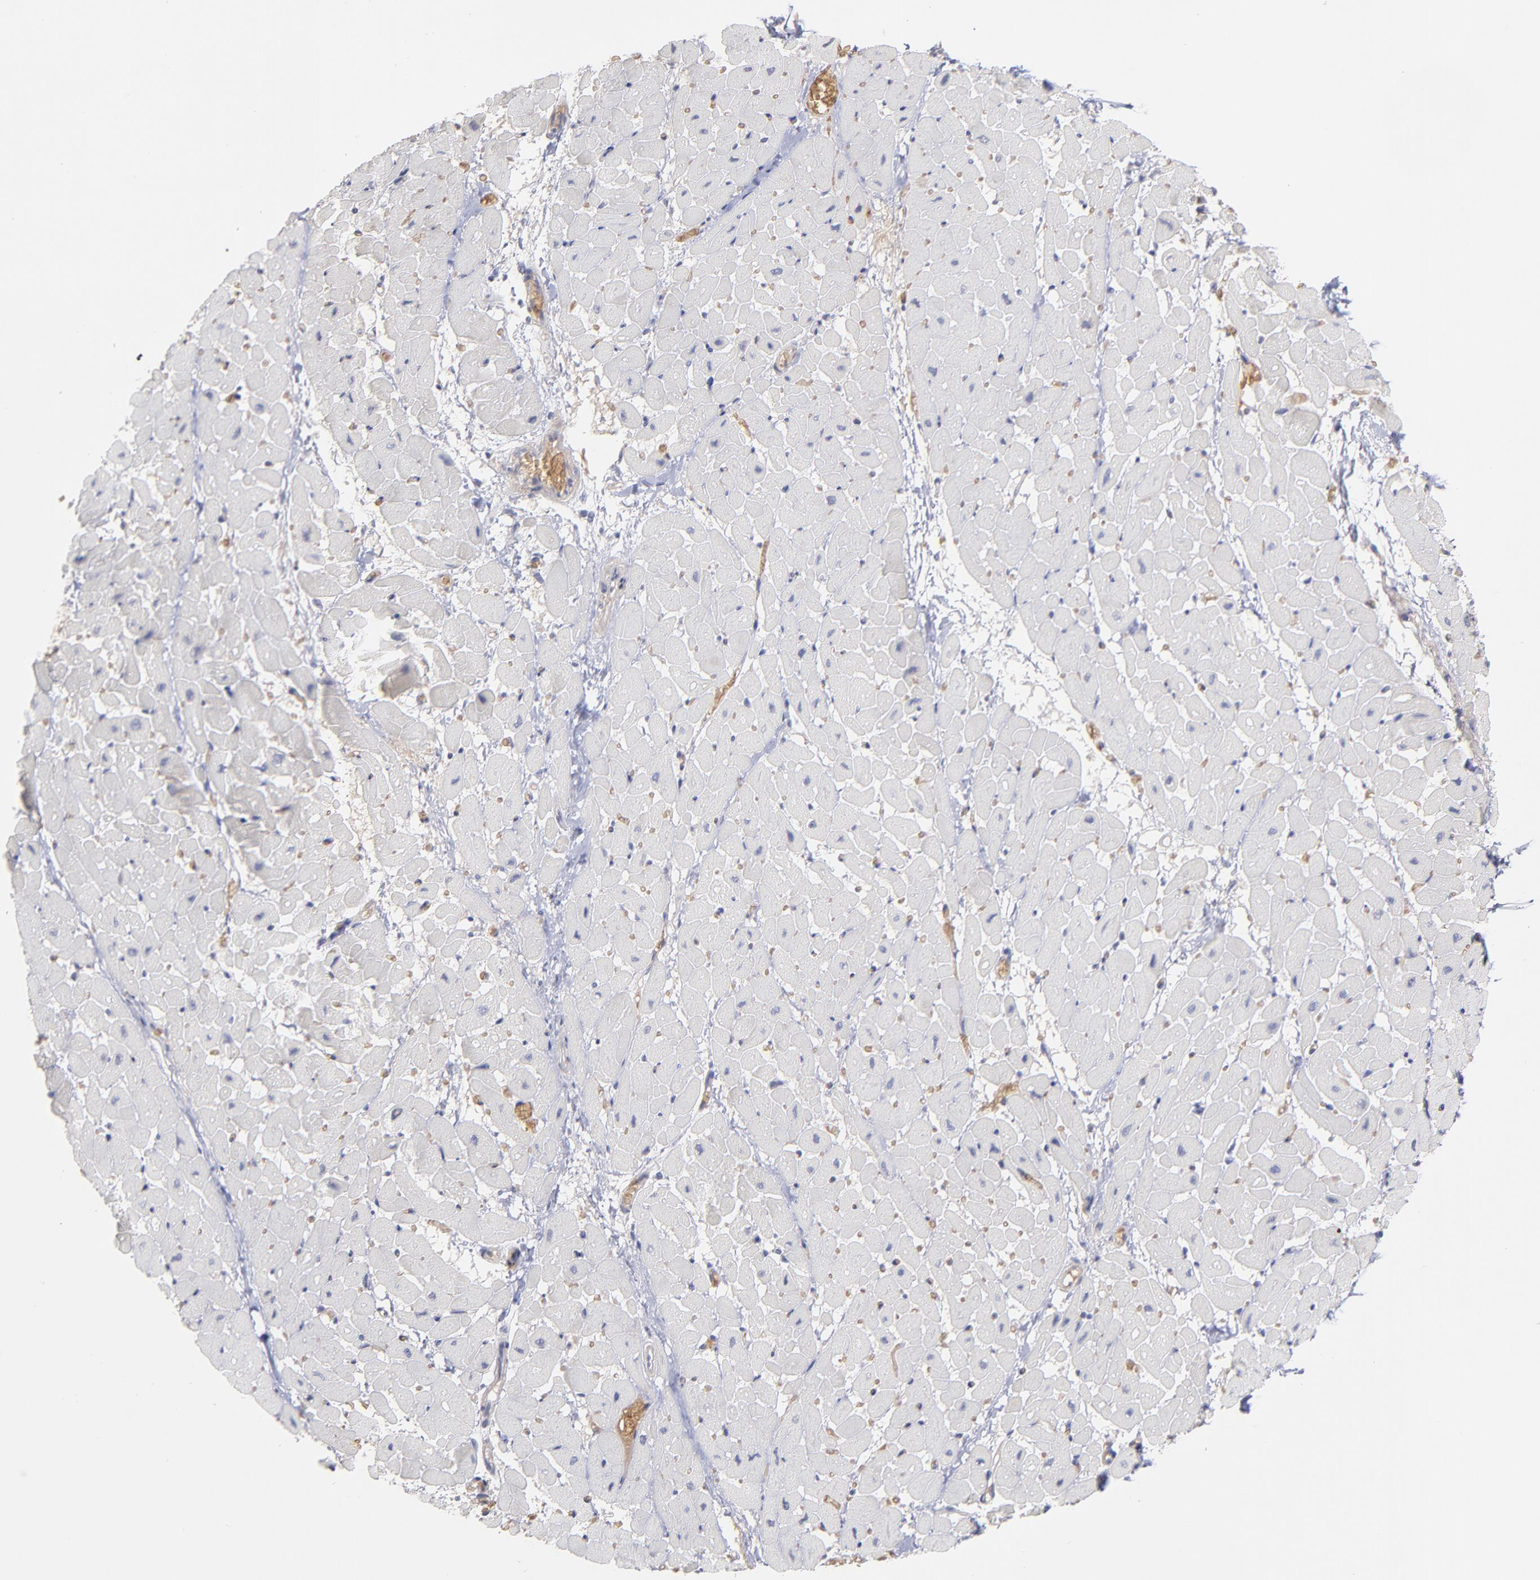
{"staining": {"intensity": "negative", "quantity": "none", "location": "none"}, "tissue": "heart muscle", "cell_type": "Cardiomyocytes", "image_type": "normal", "snomed": [{"axis": "morphology", "description": "Normal tissue, NOS"}, {"axis": "topography", "description": "Heart"}], "caption": "DAB immunohistochemical staining of benign heart muscle shows no significant staining in cardiomyocytes.", "gene": "F13B", "patient": {"sex": "male", "age": 45}}